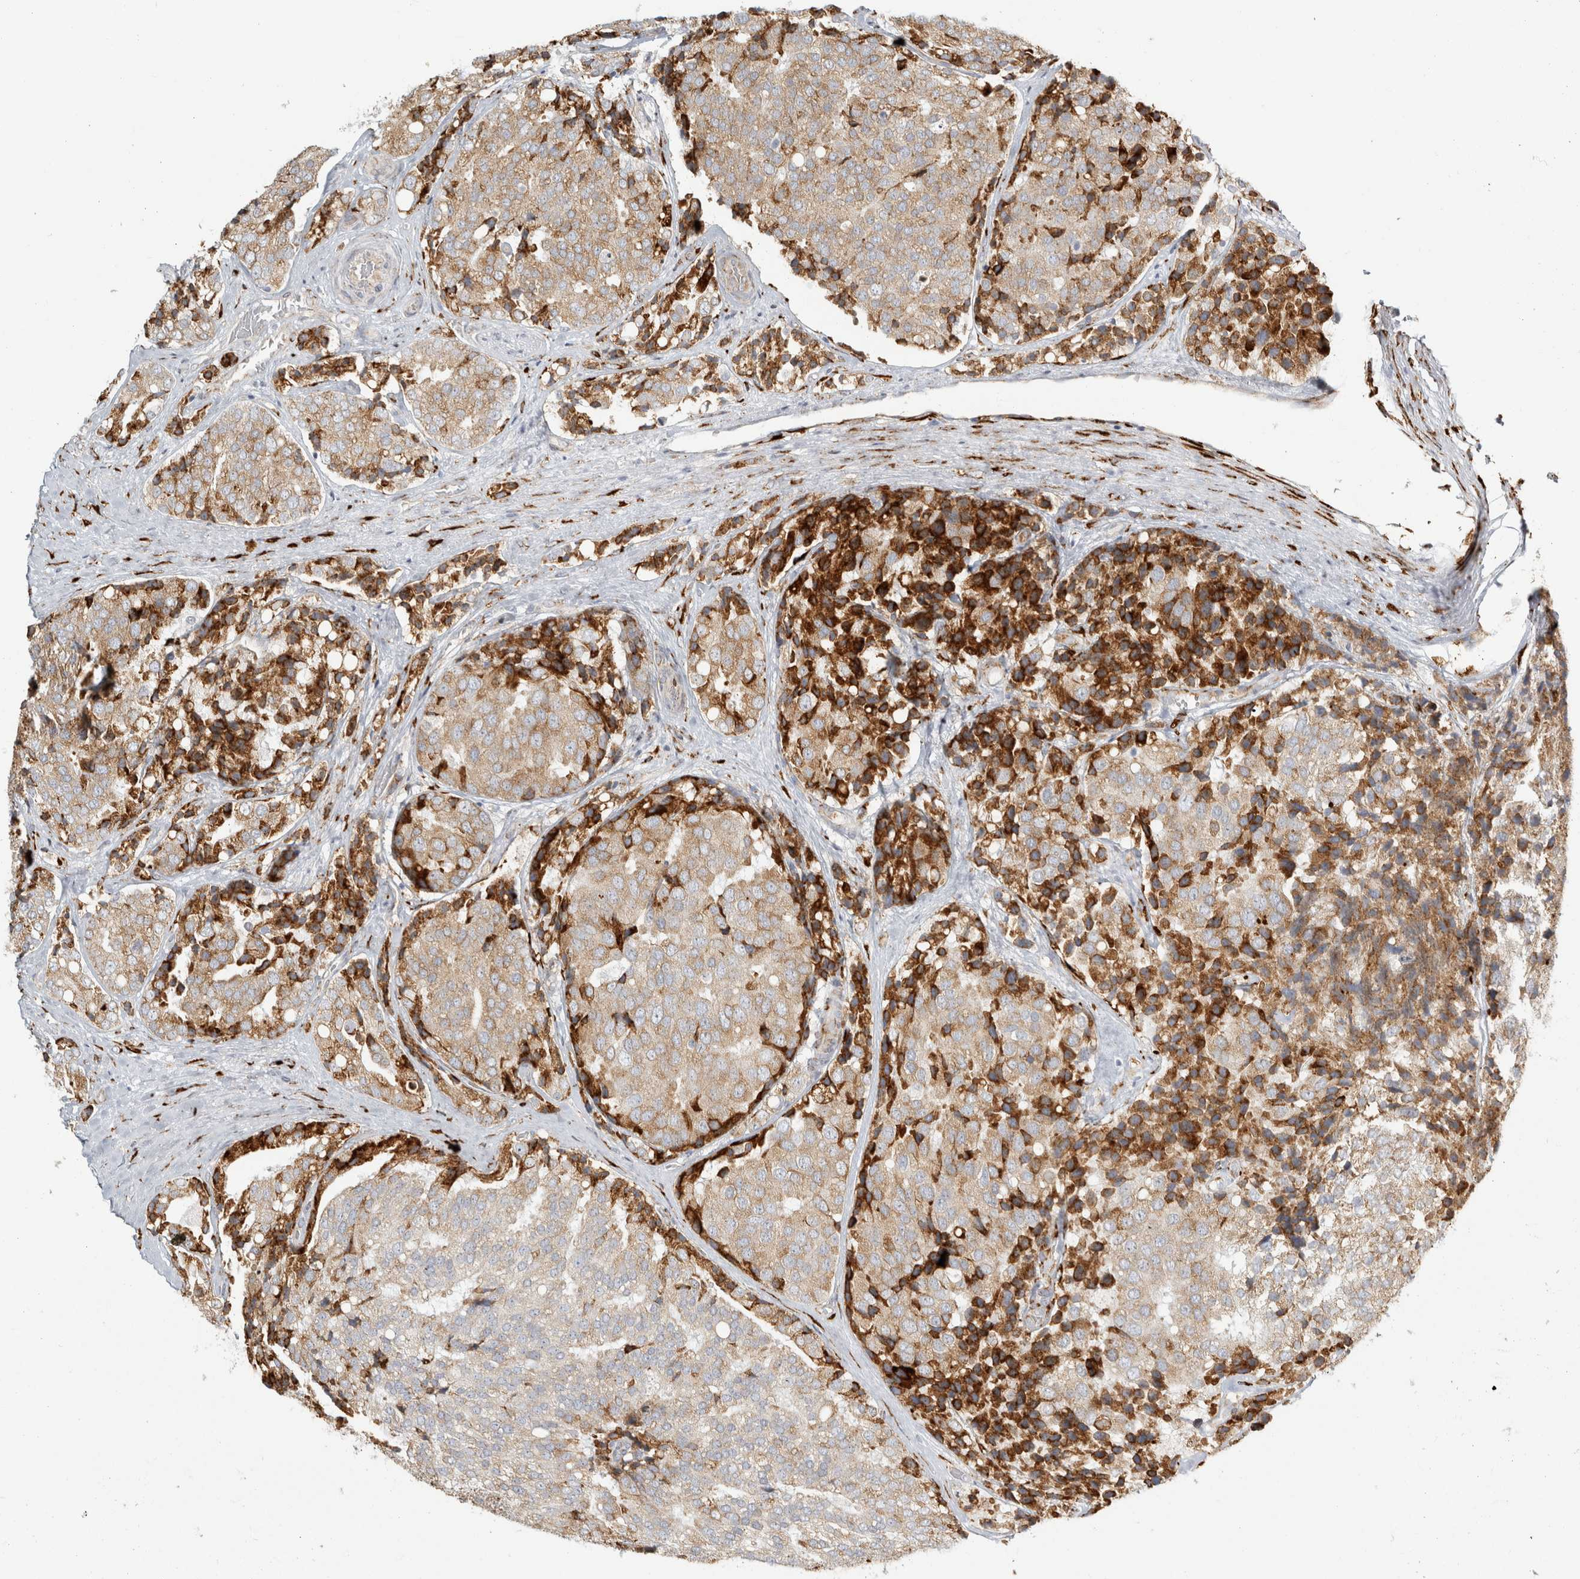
{"staining": {"intensity": "strong", "quantity": ">75%", "location": "cytoplasmic/membranous"}, "tissue": "prostate cancer", "cell_type": "Tumor cells", "image_type": "cancer", "snomed": [{"axis": "morphology", "description": "Adenocarcinoma, High grade"}, {"axis": "topography", "description": "Prostate"}], "caption": "Strong cytoplasmic/membranous protein positivity is appreciated in about >75% of tumor cells in prostate cancer (high-grade adenocarcinoma).", "gene": "OSTN", "patient": {"sex": "male", "age": 50}}